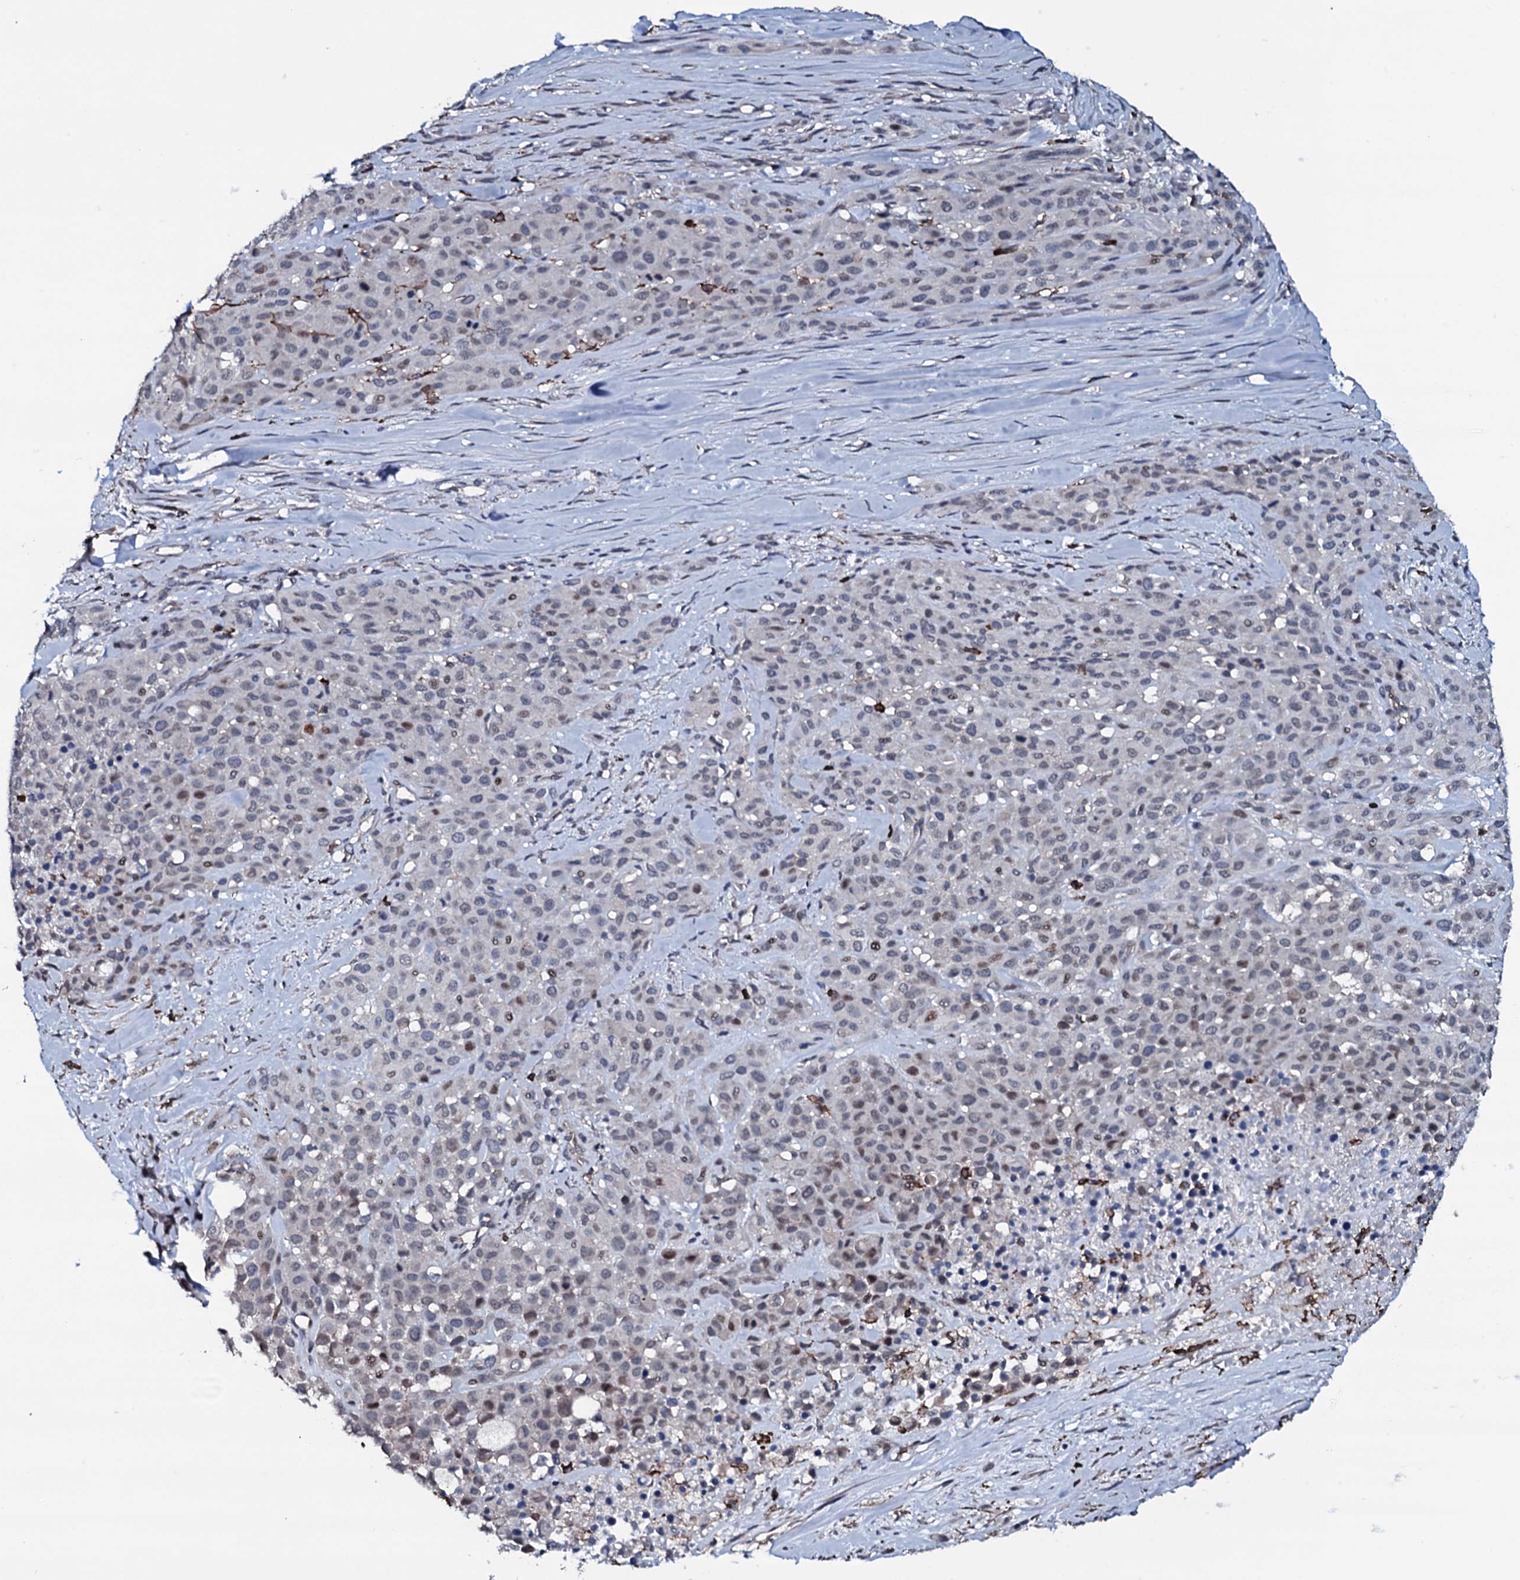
{"staining": {"intensity": "negative", "quantity": "none", "location": "none"}, "tissue": "melanoma", "cell_type": "Tumor cells", "image_type": "cancer", "snomed": [{"axis": "morphology", "description": "Malignant melanoma, Metastatic site"}, {"axis": "topography", "description": "Skin"}], "caption": "A micrograph of melanoma stained for a protein shows no brown staining in tumor cells.", "gene": "OGFOD2", "patient": {"sex": "female", "age": 81}}